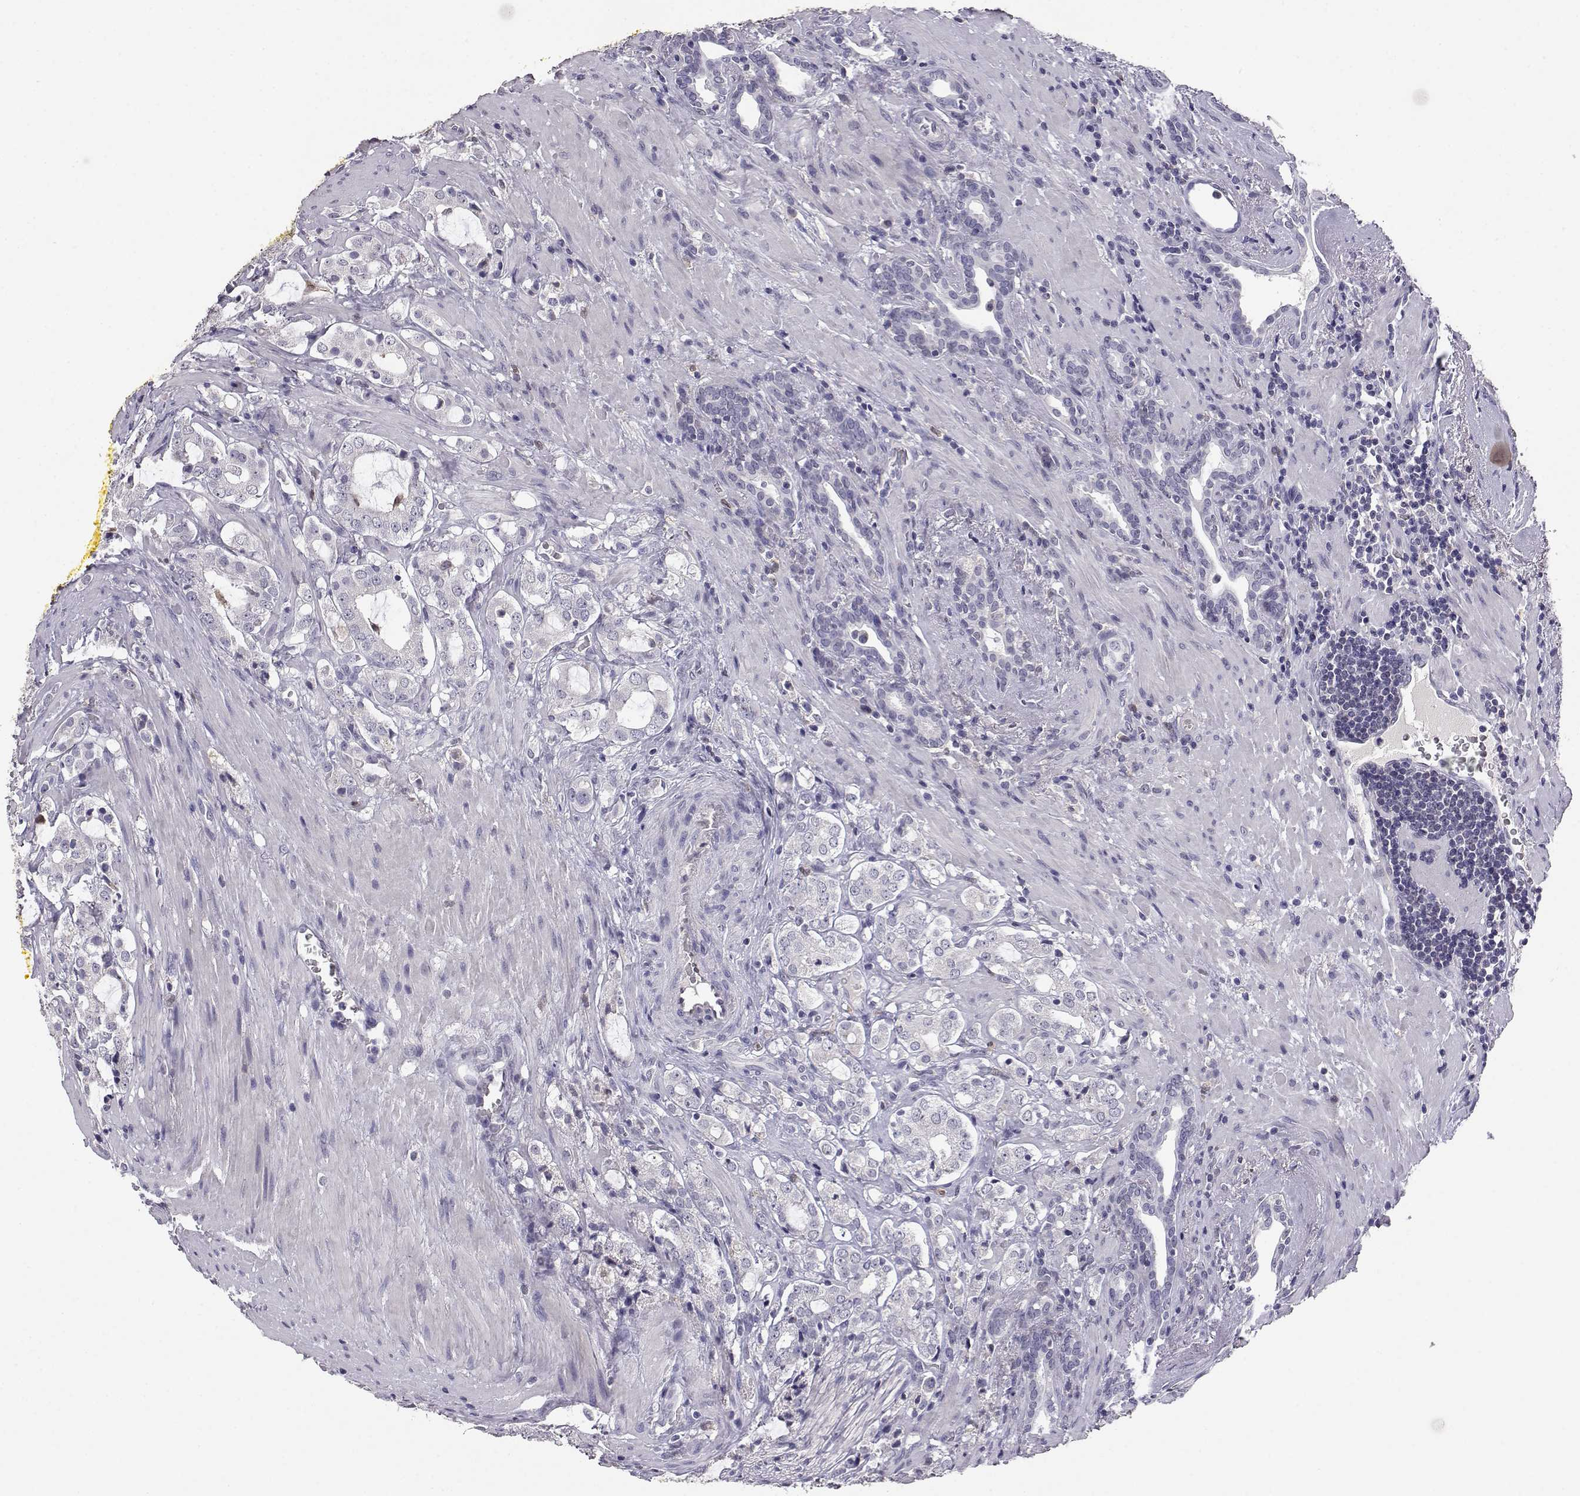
{"staining": {"intensity": "negative", "quantity": "none", "location": "none"}, "tissue": "prostate cancer", "cell_type": "Tumor cells", "image_type": "cancer", "snomed": [{"axis": "morphology", "description": "Adenocarcinoma, NOS"}, {"axis": "topography", "description": "Prostate"}], "caption": "This is an immunohistochemistry (IHC) micrograph of prostate cancer (adenocarcinoma). There is no staining in tumor cells.", "gene": "AKR1B1", "patient": {"sex": "male", "age": 66}}